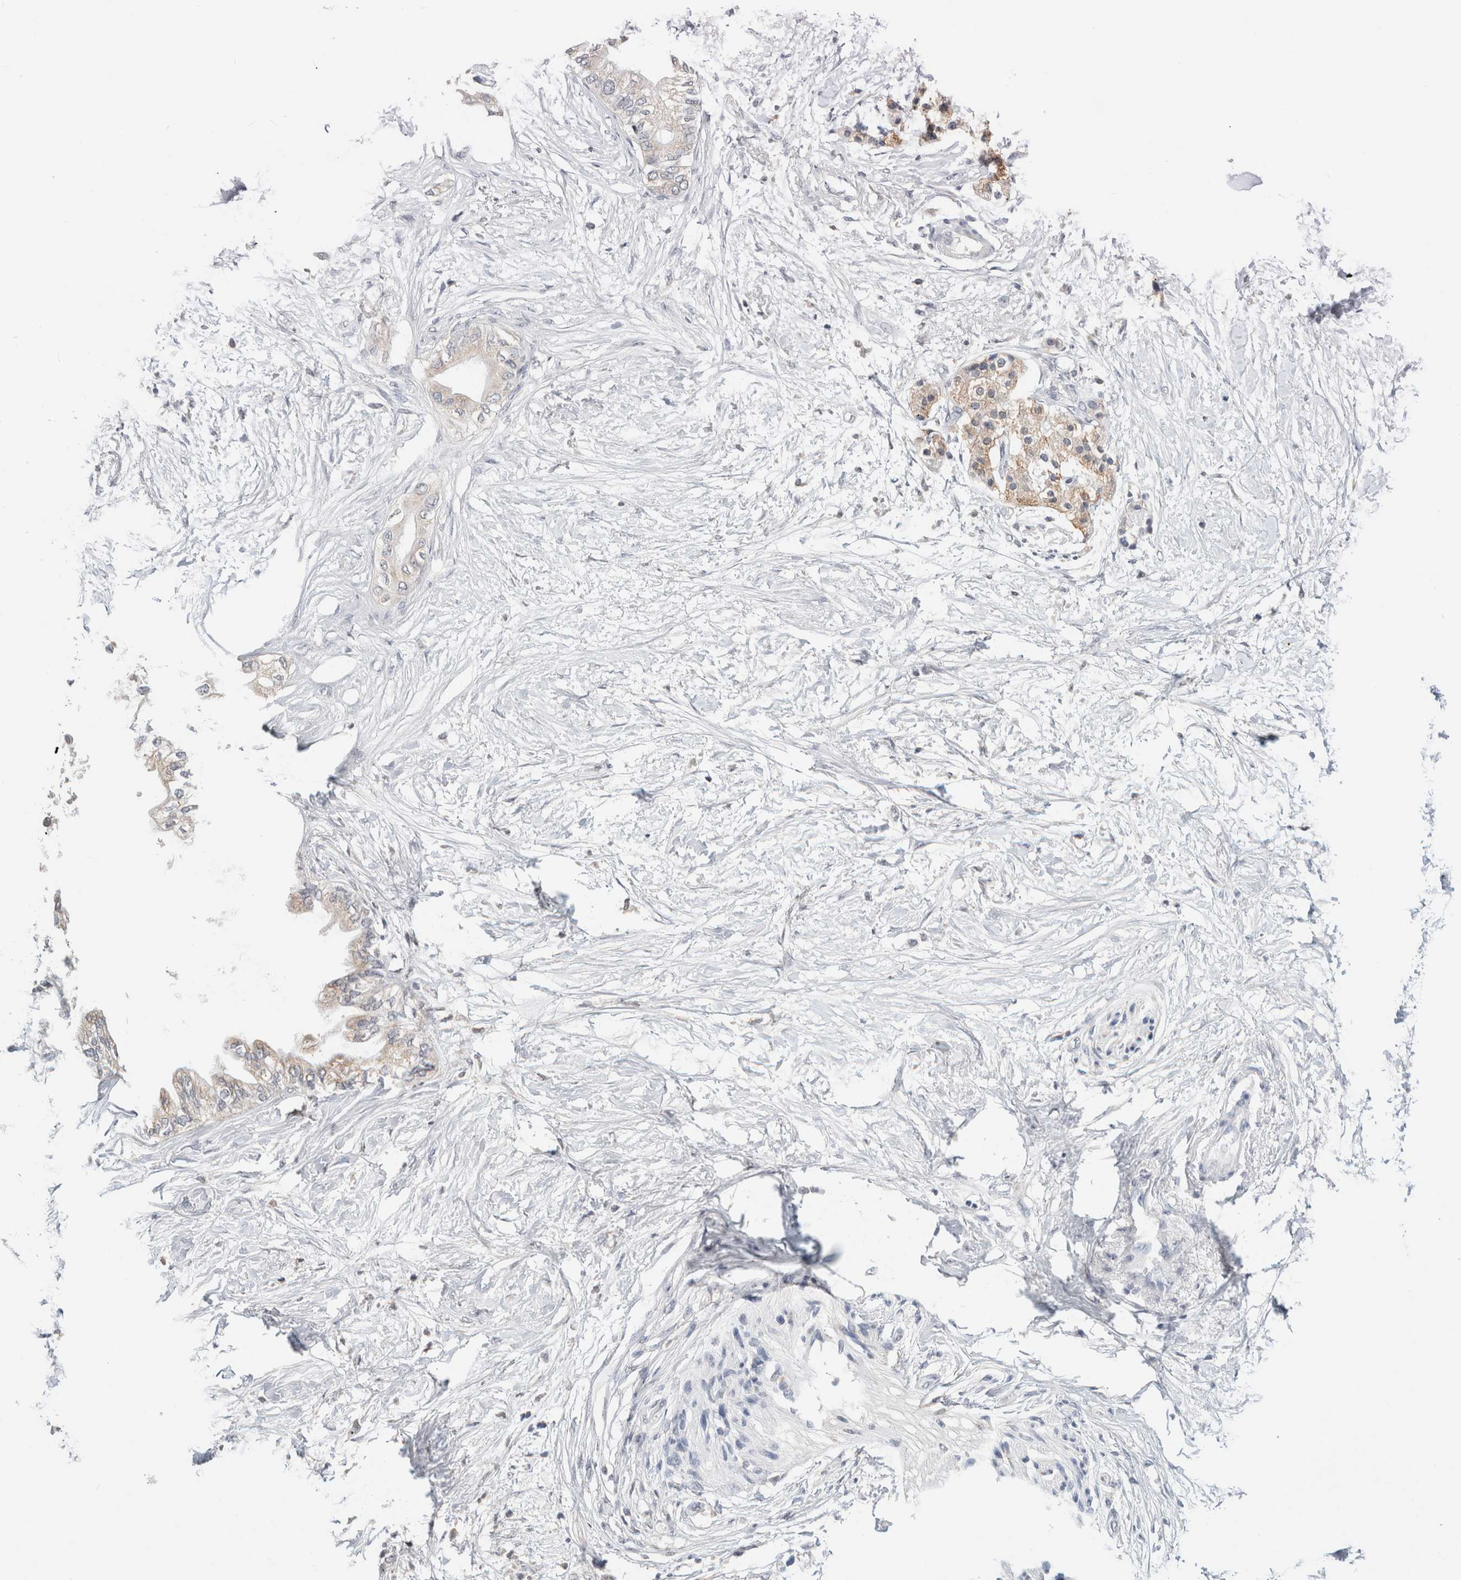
{"staining": {"intensity": "weak", "quantity": "<25%", "location": "cytoplasmic/membranous"}, "tissue": "pancreatic cancer", "cell_type": "Tumor cells", "image_type": "cancer", "snomed": [{"axis": "morphology", "description": "Normal tissue, NOS"}, {"axis": "morphology", "description": "Adenocarcinoma, NOS"}, {"axis": "topography", "description": "Pancreas"}, {"axis": "topography", "description": "Duodenum"}], "caption": "Tumor cells show no significant protein staining in pancreatic adenocarcinoma.", "gene": "CRAT", "patient": {"sex": "female", "age": 60}}